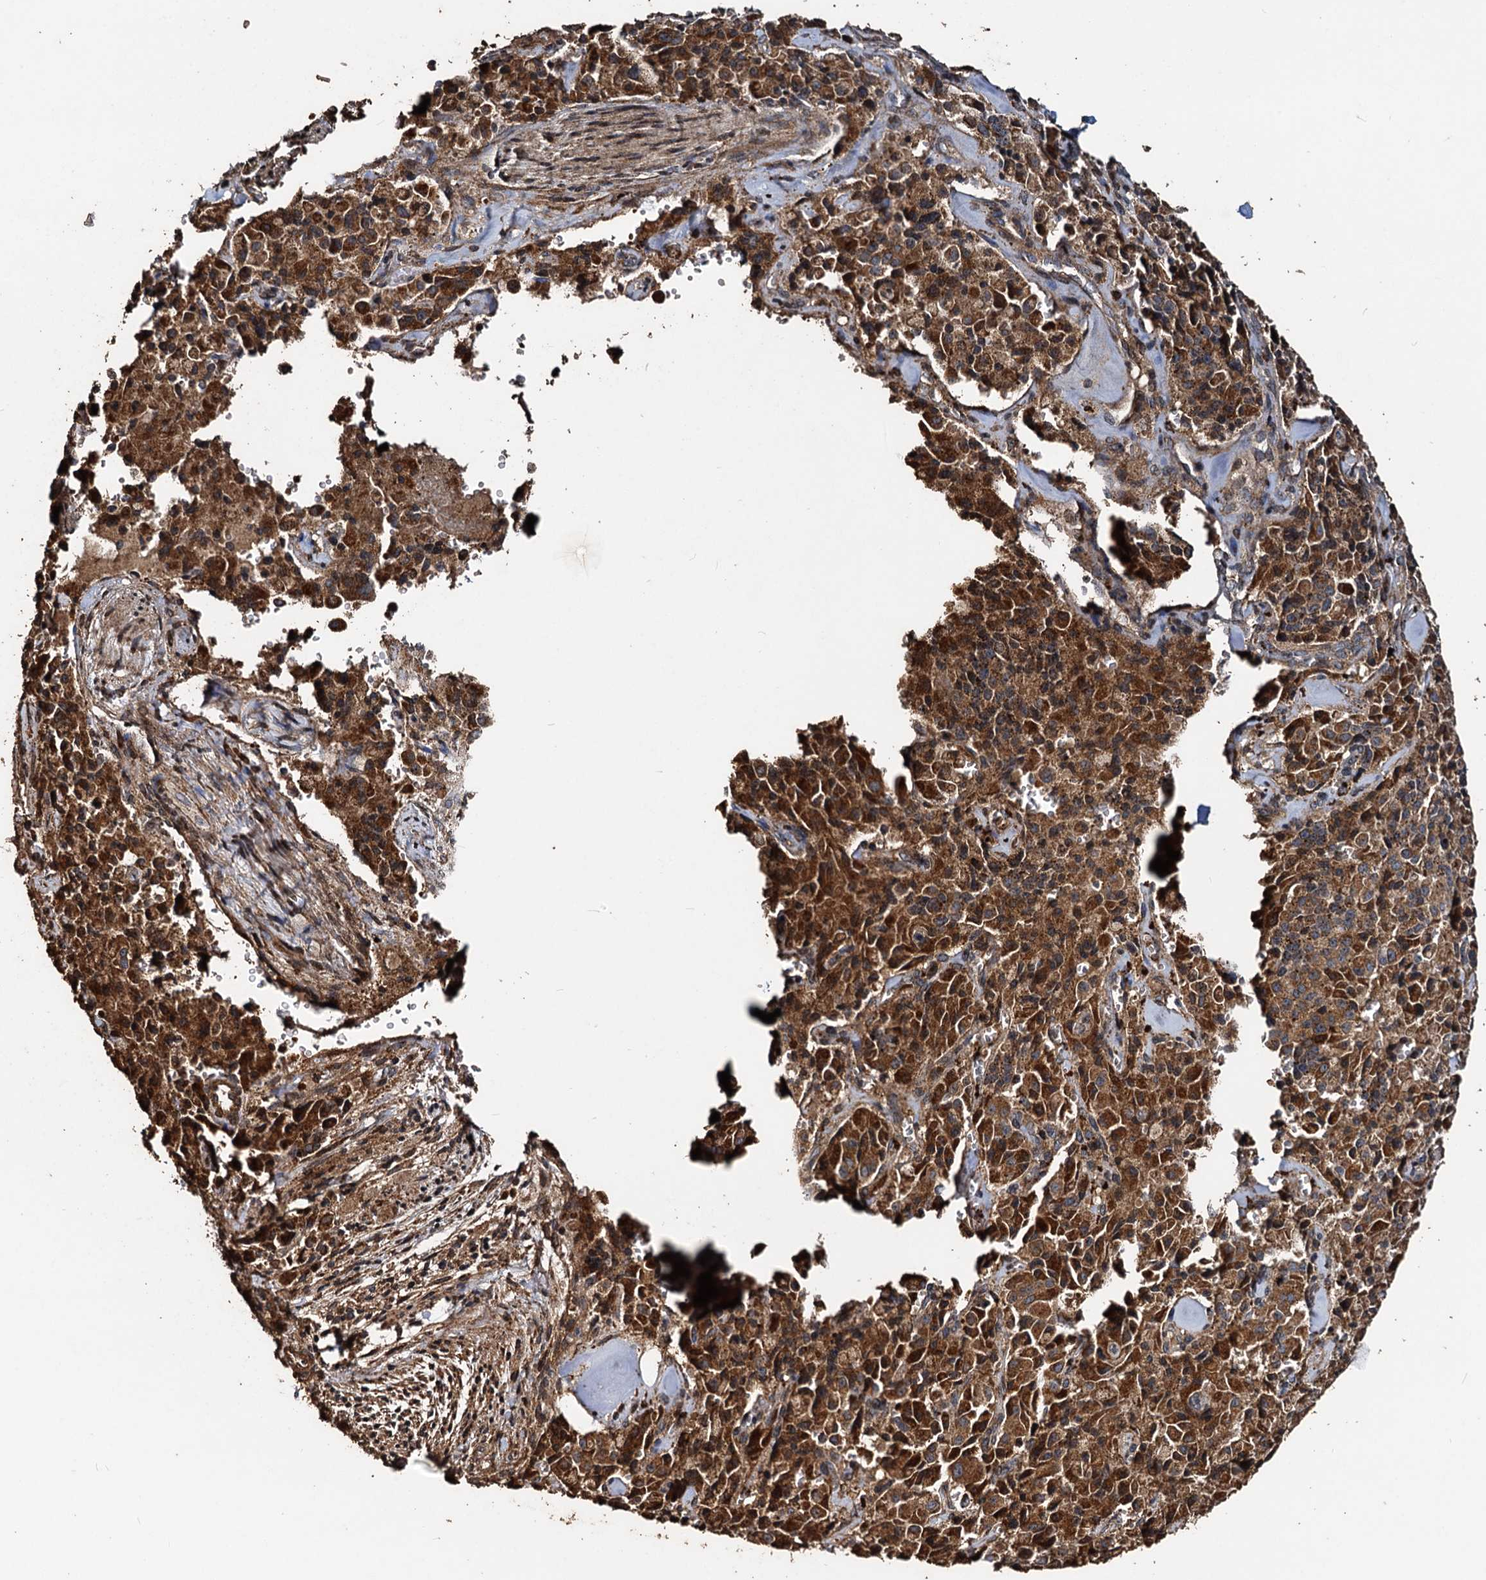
{"staining": {"intensity": "moderate", "quantity": ">75%", "location": "cytoplasmic/membranous"}, "tissue": "pancreatic cancer", "cell_type": "Tumor cells", "image_type": "cancer", "snomed": [{"axis": "morphology", "description": "Adenocarcinoma, NOS"}, {"axis": "topography", "description": "Pancreas"}], "caption": "Tumor cells show medium levels of moderate cytoplasmic/membranous expression in approximately >75% of cells in human pancreatic cancer (adenocarcinoma).", "gene": "NOTCH2NLA", "patient": {"sex": "male", "age": 65}}